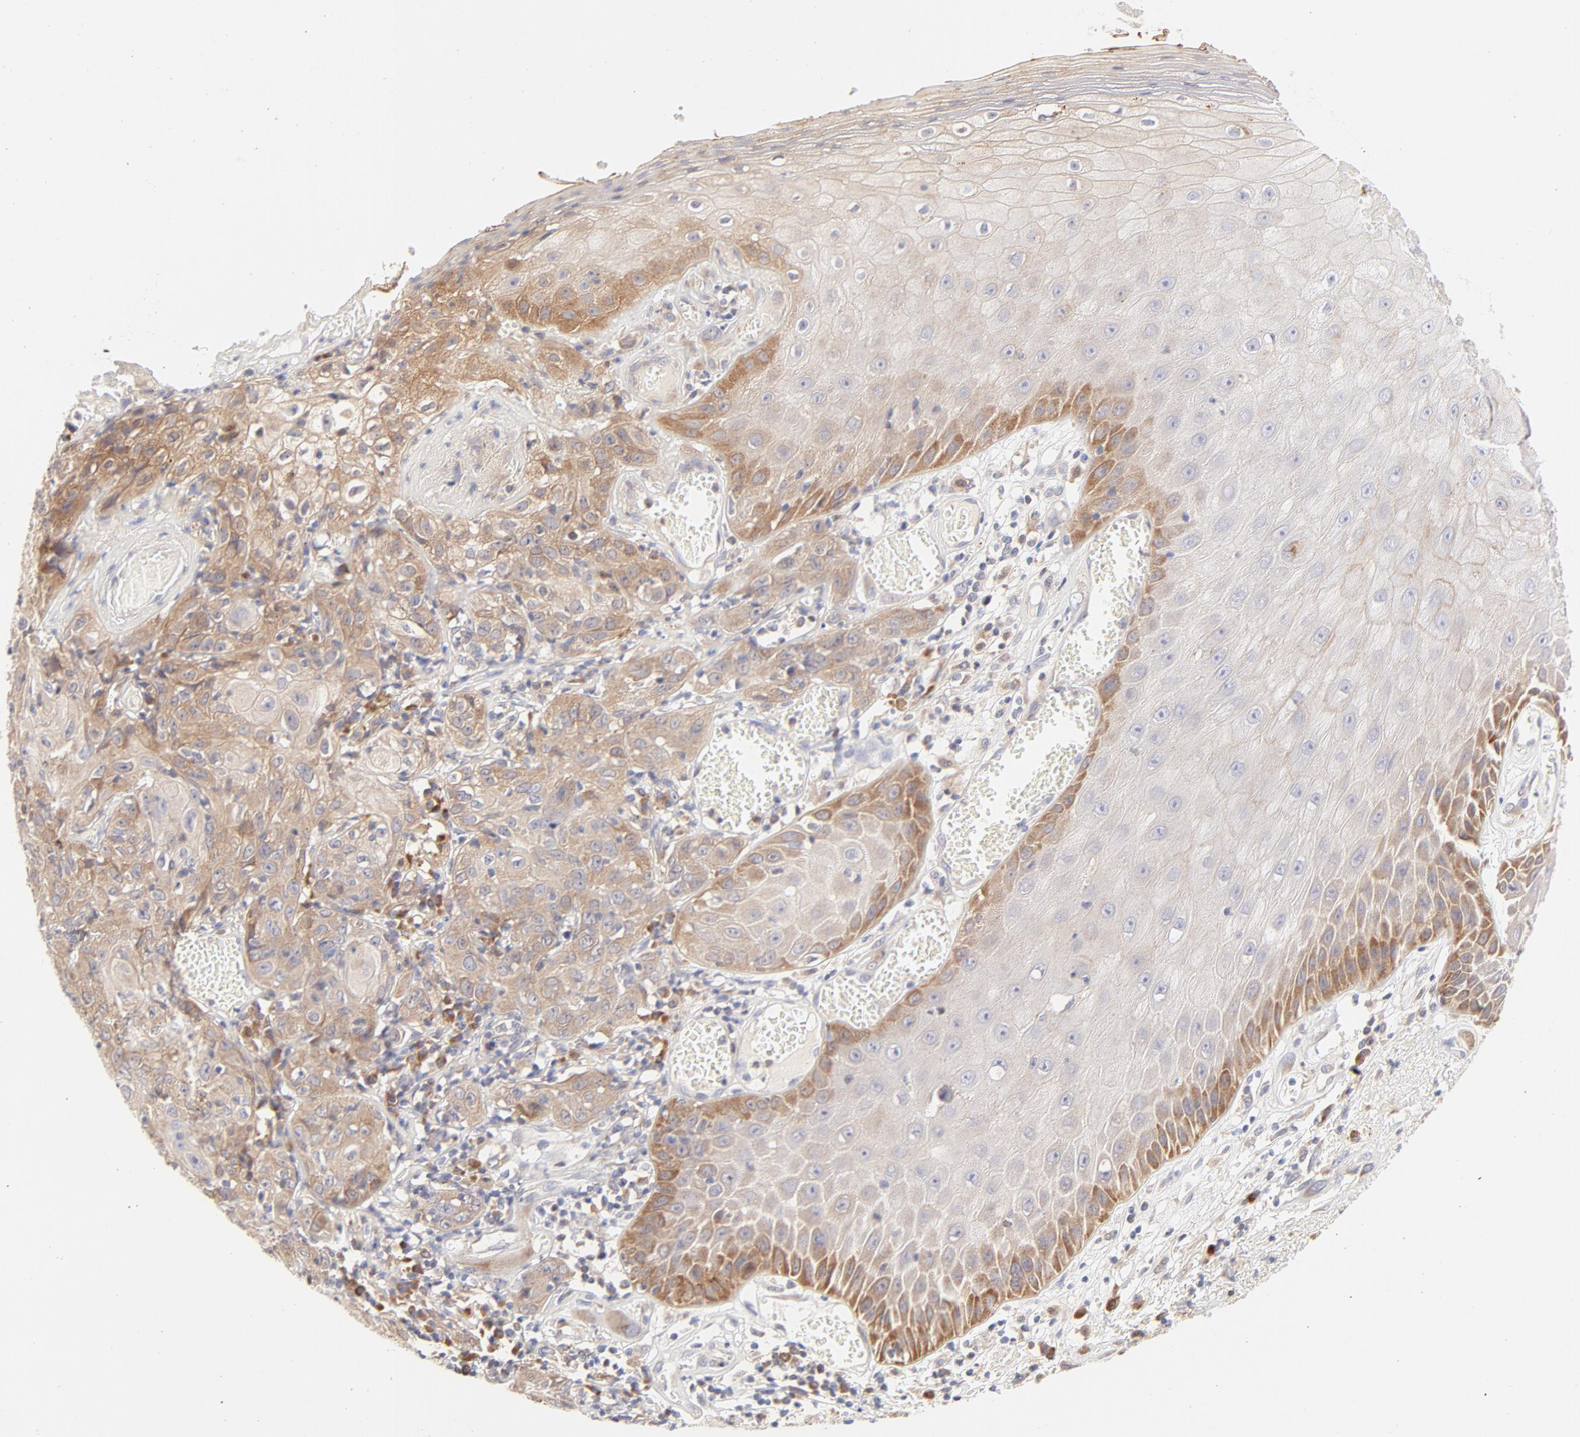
{"staining": {"intensity": "moderate", "quantity": ">75%", "location": "cytoplasmic/membranous"}, "tissue": "skin cancer", "cell_type": "Tumor cells", "image_type": "cancer", "snomed": [{"axis": "morphology", "description": "Squamous cell carcinoma, NOS"}, {"axis": "topography", "description": "Skin"}], "caption": "Human skin cancer stained for a protein (brown) displays moderate cytoplasmic/membranous positive expression in about >75% of tumor cells.", "gene": "RPS6KA1", "patient": {"sex": "male", "age": 65}}